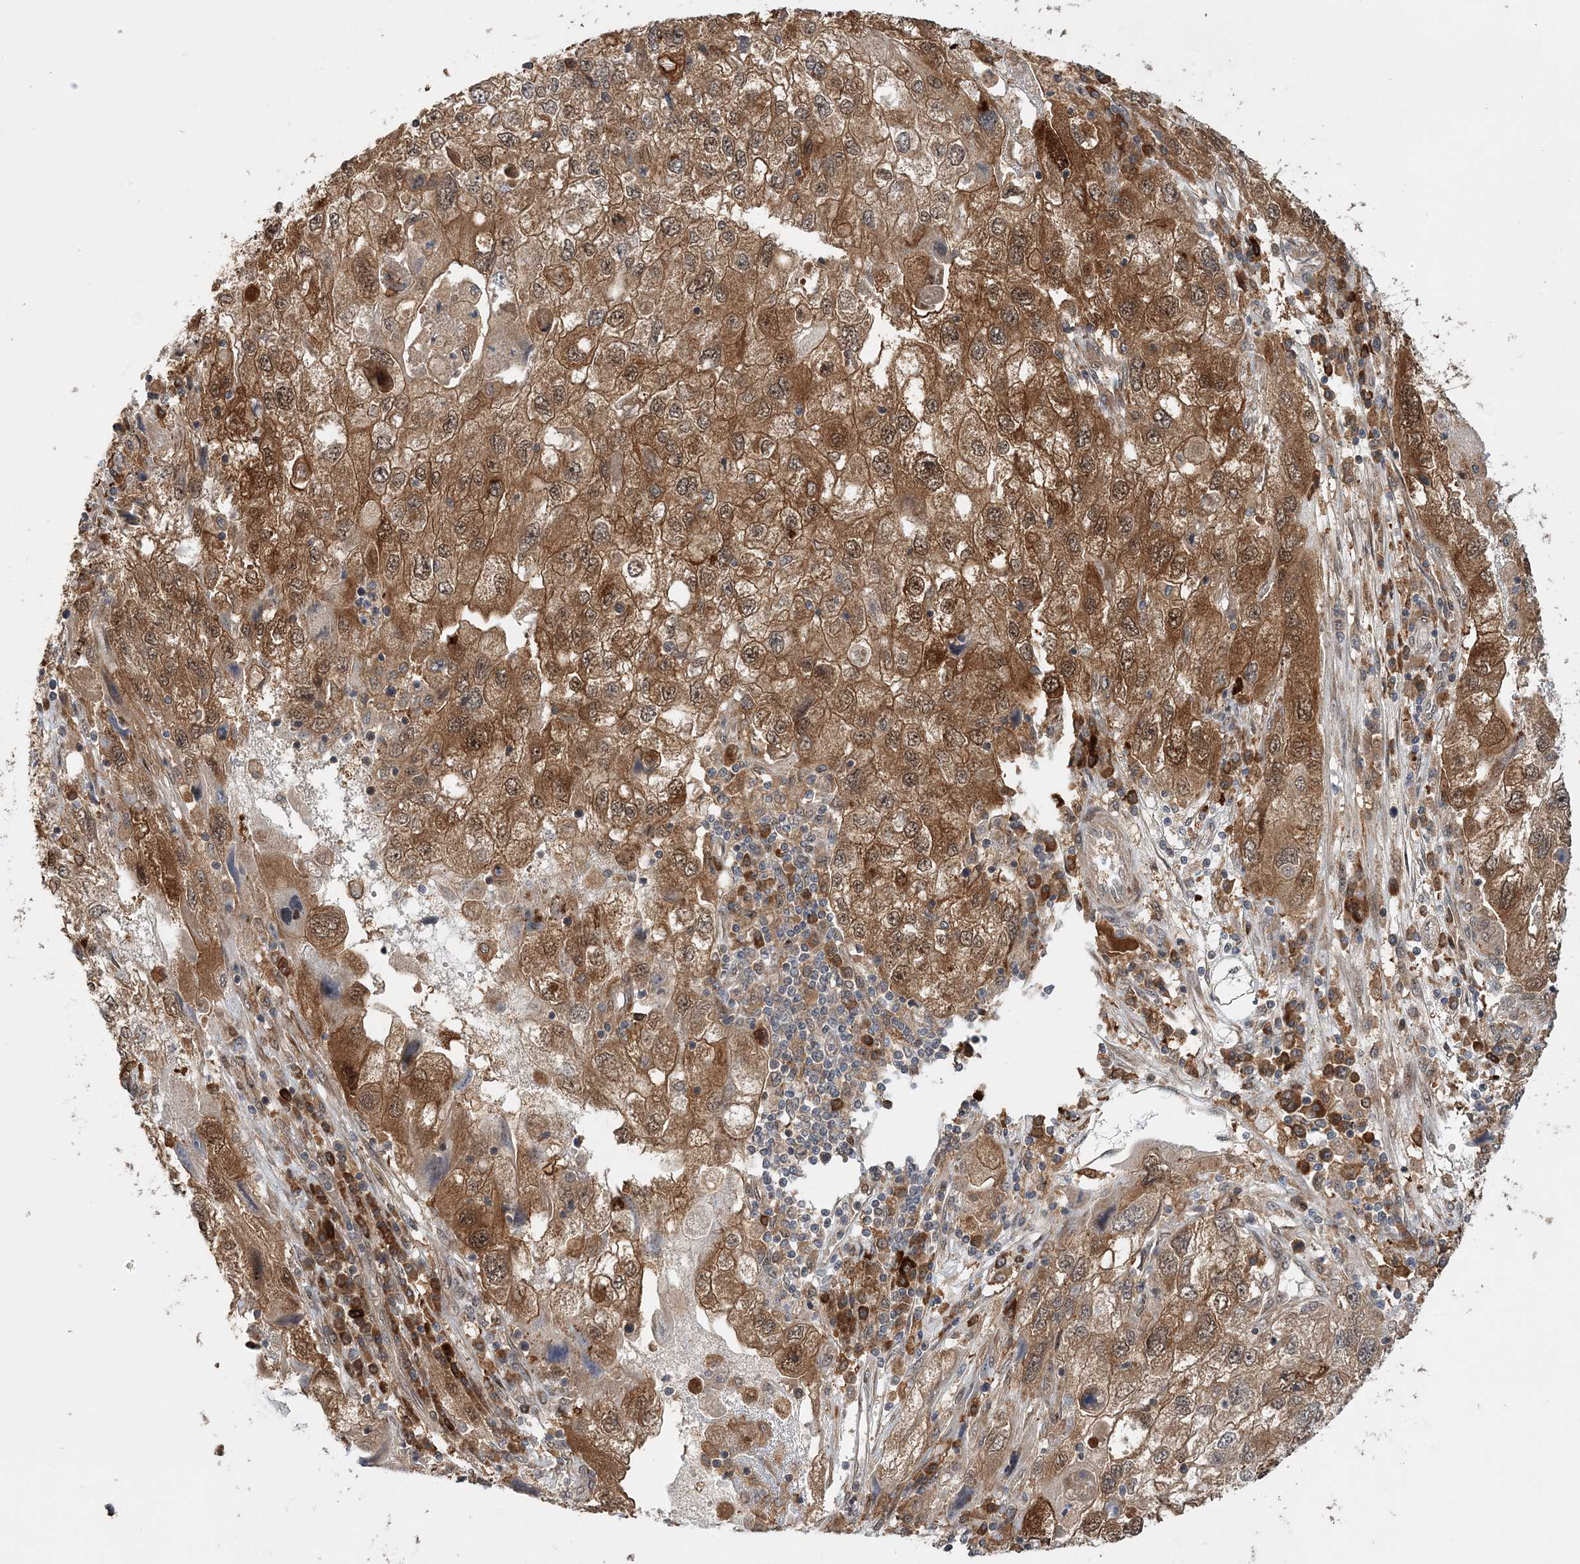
{"staining": {"intensity": "moderate", "quantity": ">75%", "location": "cytoplasmic/membranous,nuclear"}, "tissue": "endometrial cancer", "cell_type": "Tumor cells", "image_type": "cancer", "snomed": [{"axis": "morphology", "description": "Adenocarcinoma, NOS"}, {"axis": "topography", "description": "Endometrium"}], "caption": "Endometrial adenocarcinoma stained for a protein displays moderate cytoplasmic/membranous and nuclear positivity in tumor cells.", "gene": "UBTD2", "patient": {"sex": "female", "age": 49}}